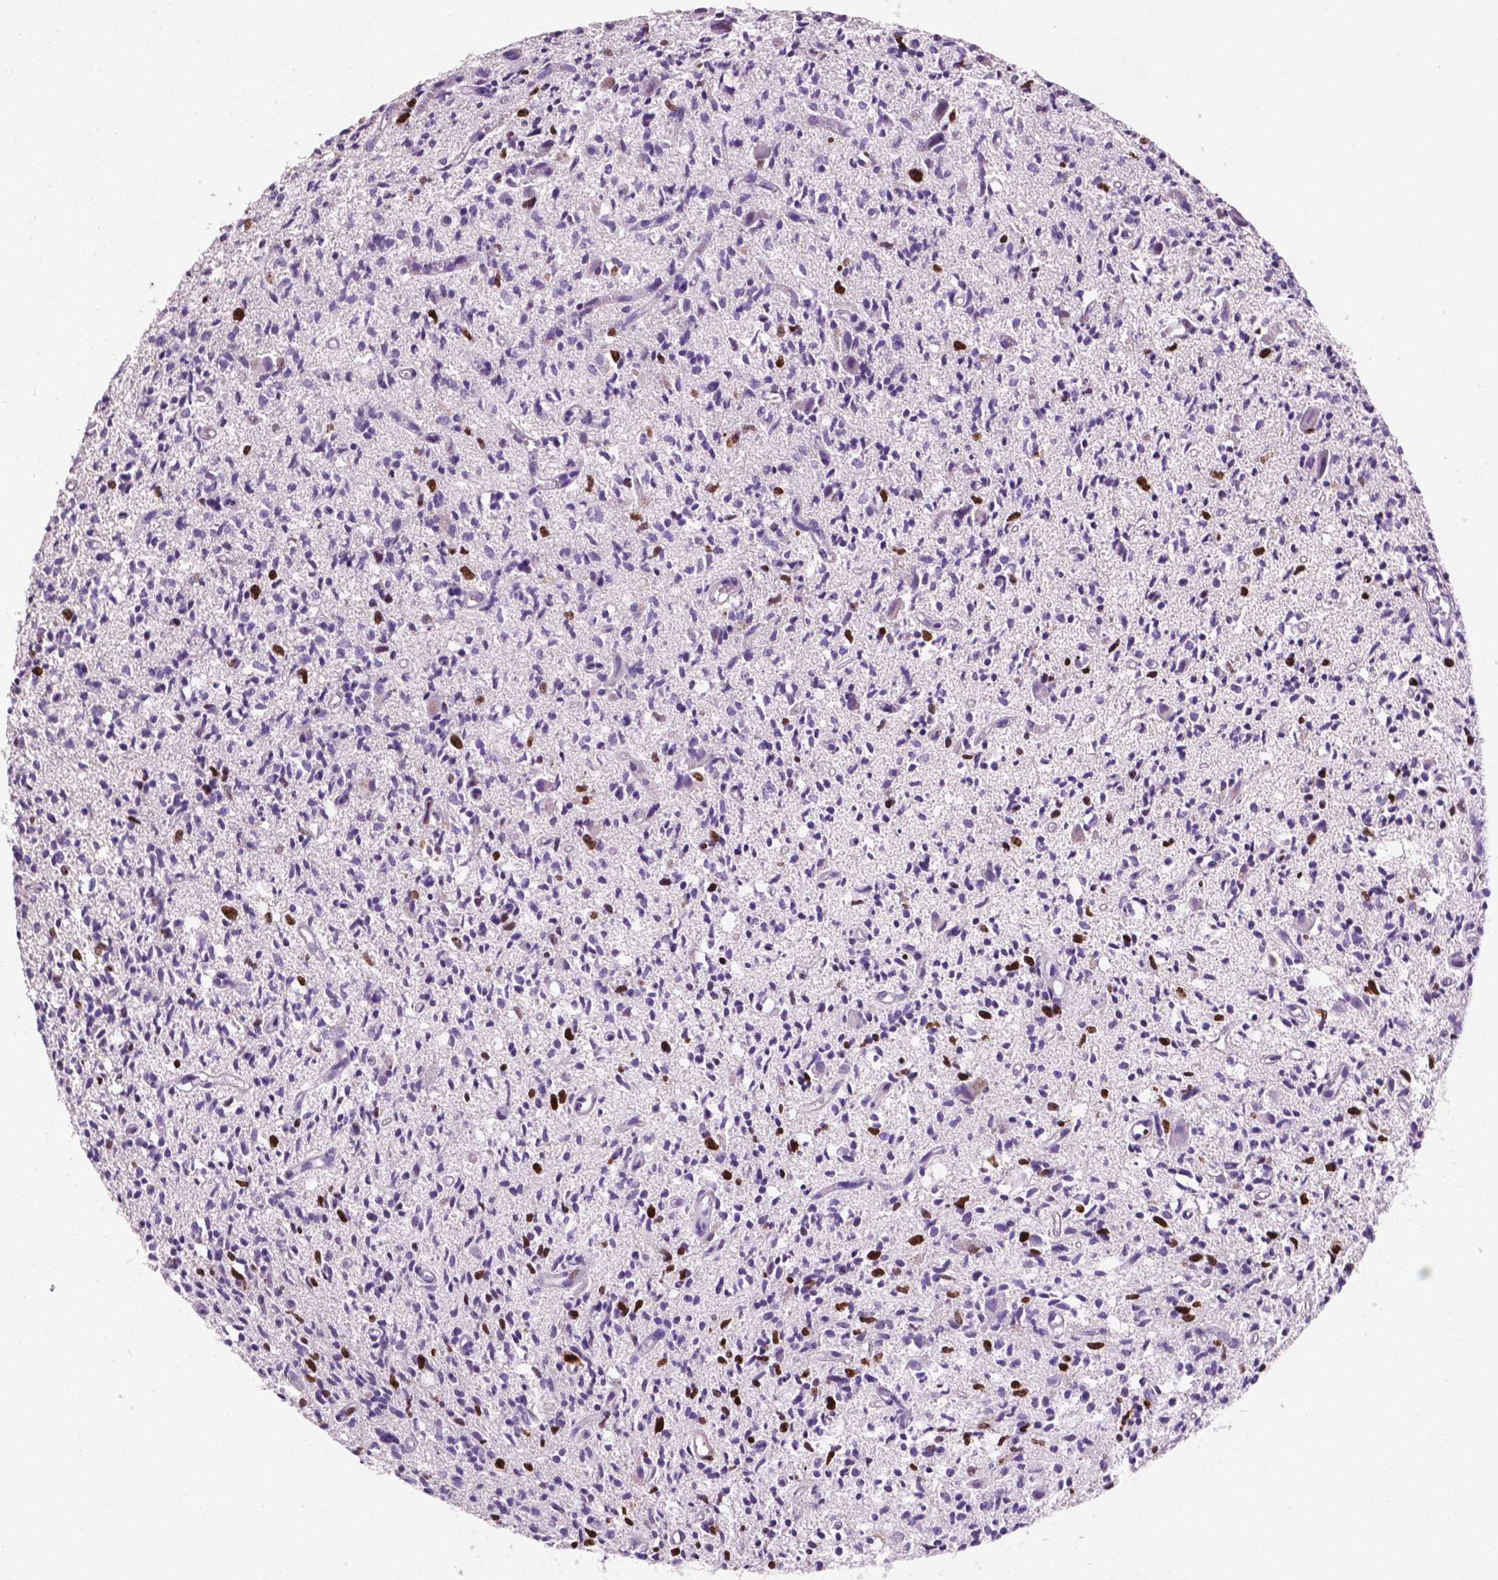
{"staining": {"intensity": "strong", "quantity": "<25%", "location": "nuclear"}, "tissue": "glioma", "cell_type": "Tumor cells", "image_type": "cancer", "snomed": [{"axis": "morphology", "description": "Glioma, malignant, Low grade"}, {"axis": "topography", "description": "Brain"}], "caption": "A brown stain labels strong nuclear staining of a protein in glioma tumor cells. The staining is performed using DAB (3,3'-diaminobenzidine) brown chromogen to label protein expression. The nuclei are counter-stained blue using hematoxylin.", "gene": "SIAH2", "patient": {"sex": "male", "age": 64}}